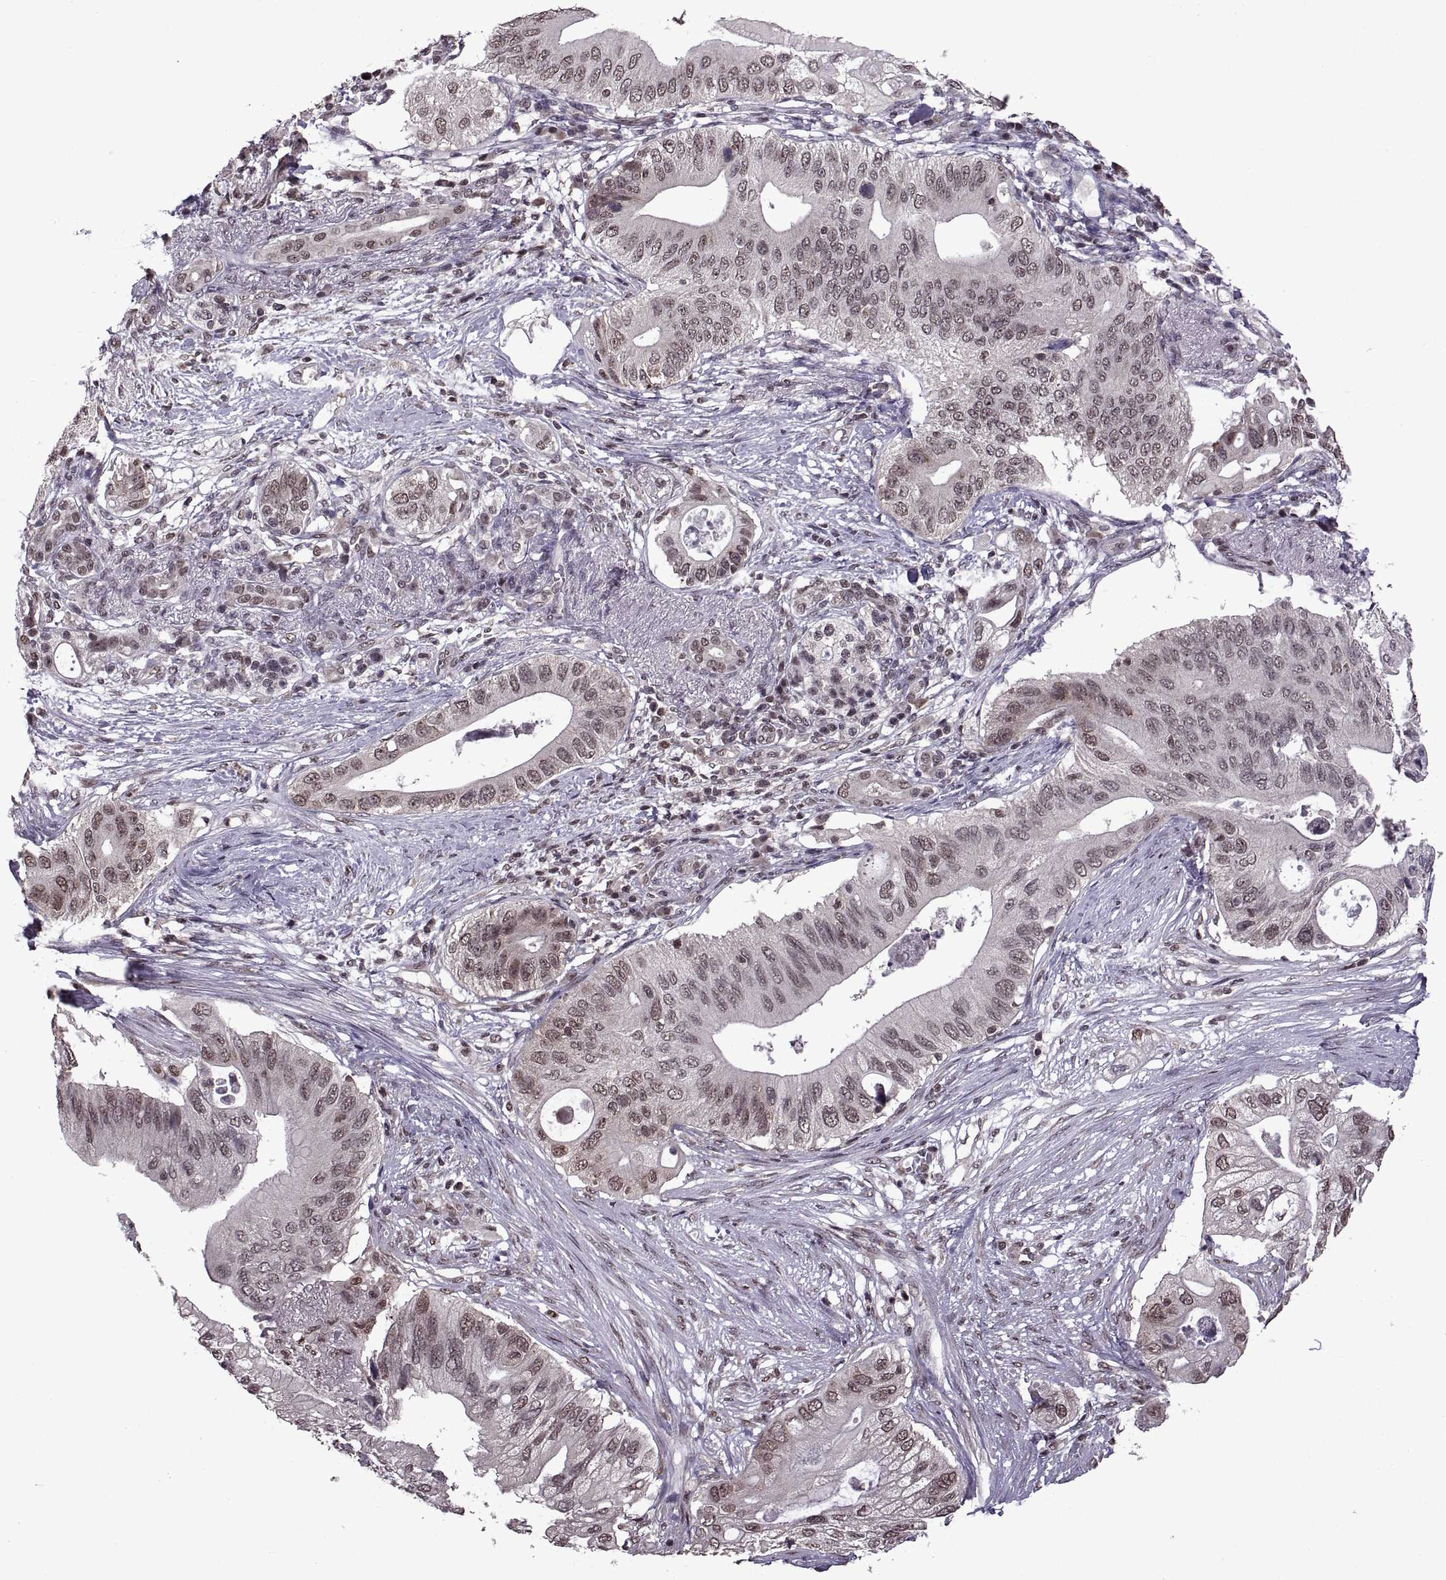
{"staining": {"intensity": "weak", "quantity": "25%-75%", "location": "nuclear"}, "tissue": "pancreatic cancer", "cell_type": "Tumor cells", "image_type": "cancer", "snomed": [{"axis": "morphology", "description": "Adenocarcinoma, NOS"}, {"axis": "topography", "description": "Pancreas"}], "caption": "Weak nuclear protein positivity is appreciated in approximately 25%-75% of tumor cells in pancreatic cancer (adenocarcinoma).", "gene": "INTS3", "patient": {"sex": "female", "age": 72}}